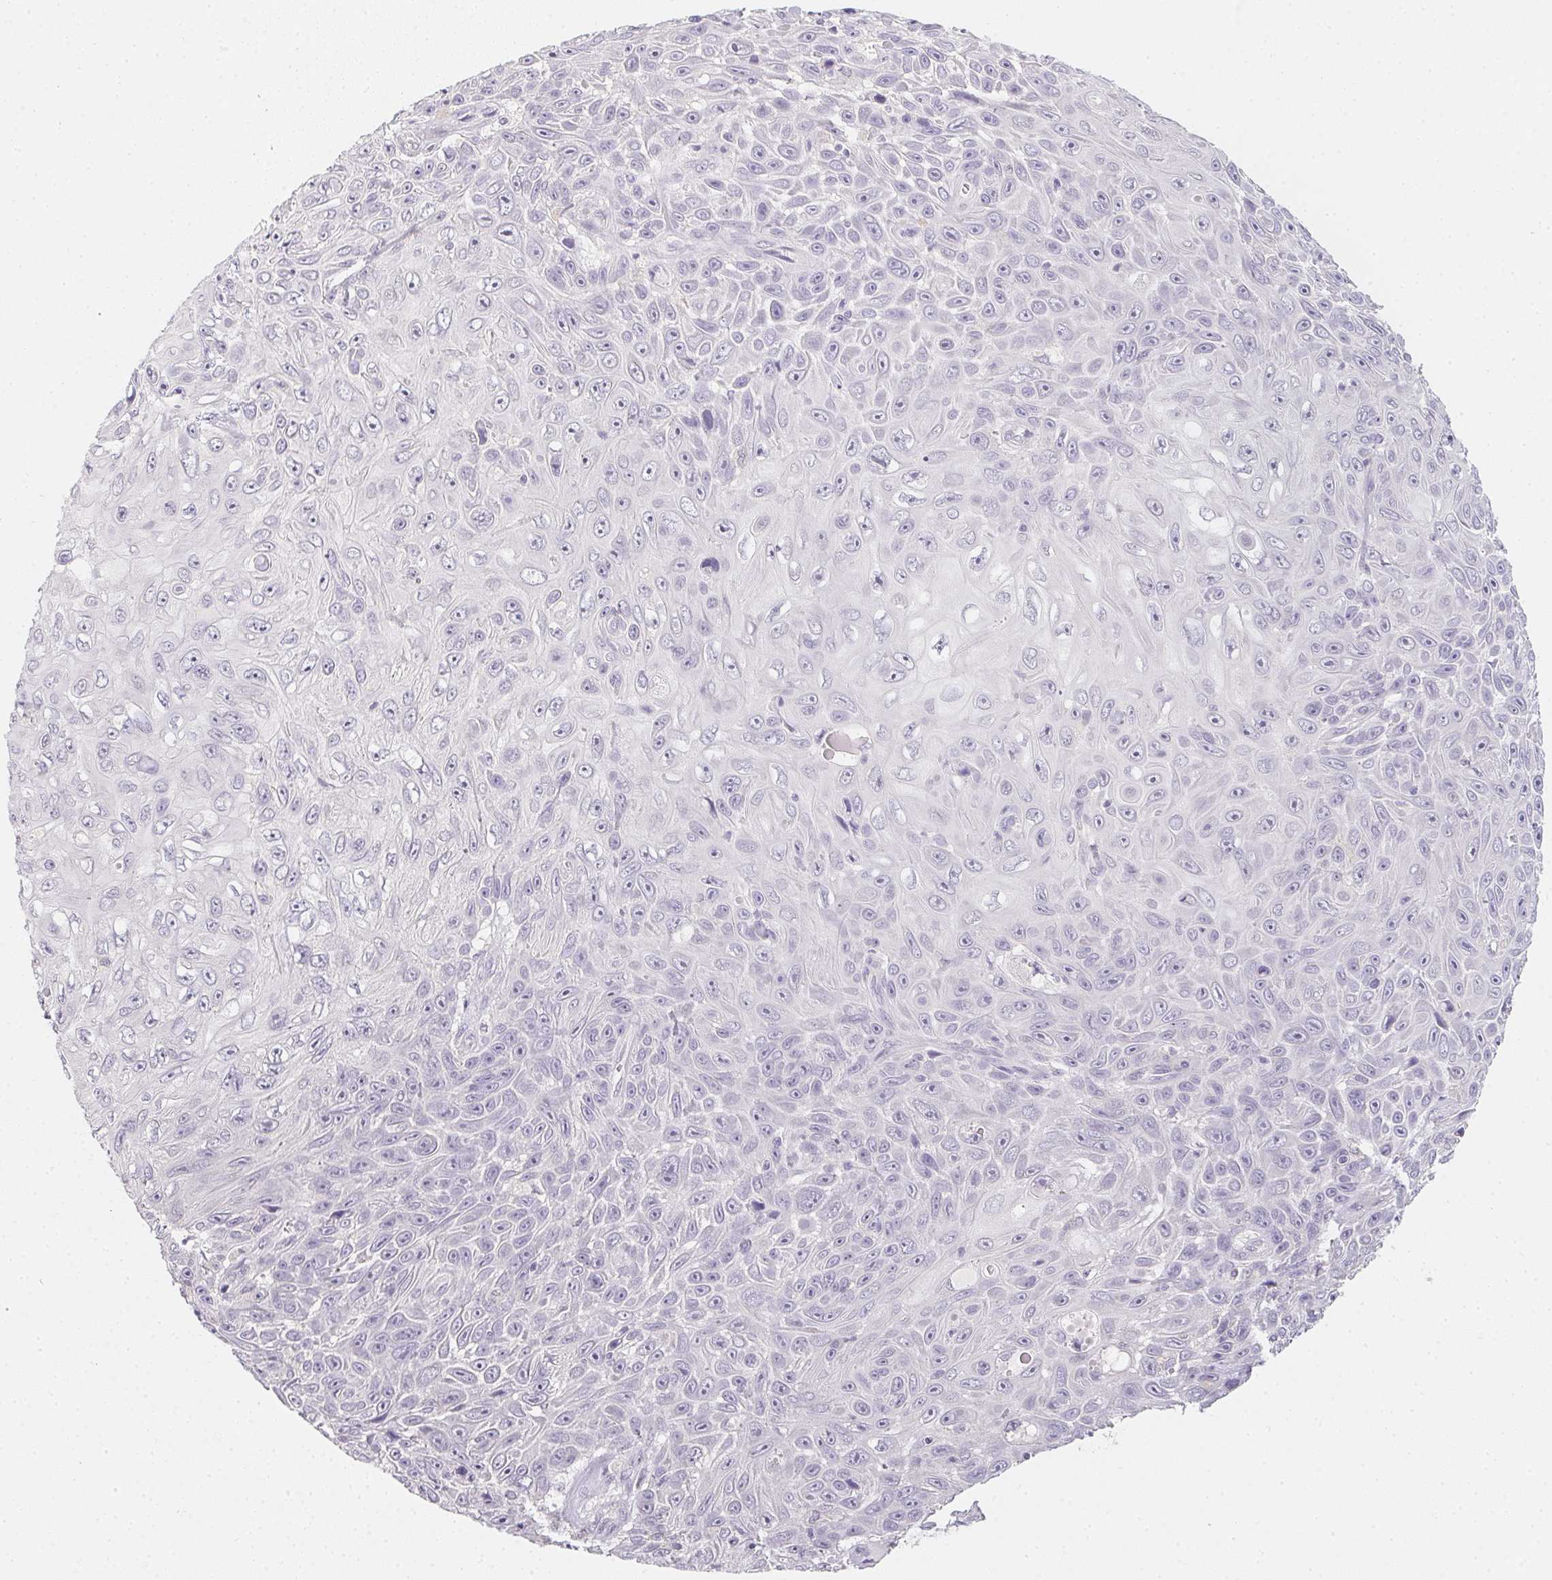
{"staining": {"intensity": "negative", "quantity": "none", "location": "none"}, "tissue": "skin cancer", "cell_type": "Tumor cells", "image_type": "cancer", "snomed": [{"axis": "morphology", "description": "Squamous cell carcinoma, NOS"}, {"axis": "topography", "description": "Skin"}], "caption": "DAB immunohistochemical staining of human skin cancer demonstrates no significant staining in tumor cells.", "gene": "ZBBX", "patient": {"sex": "male", "age": 82}}